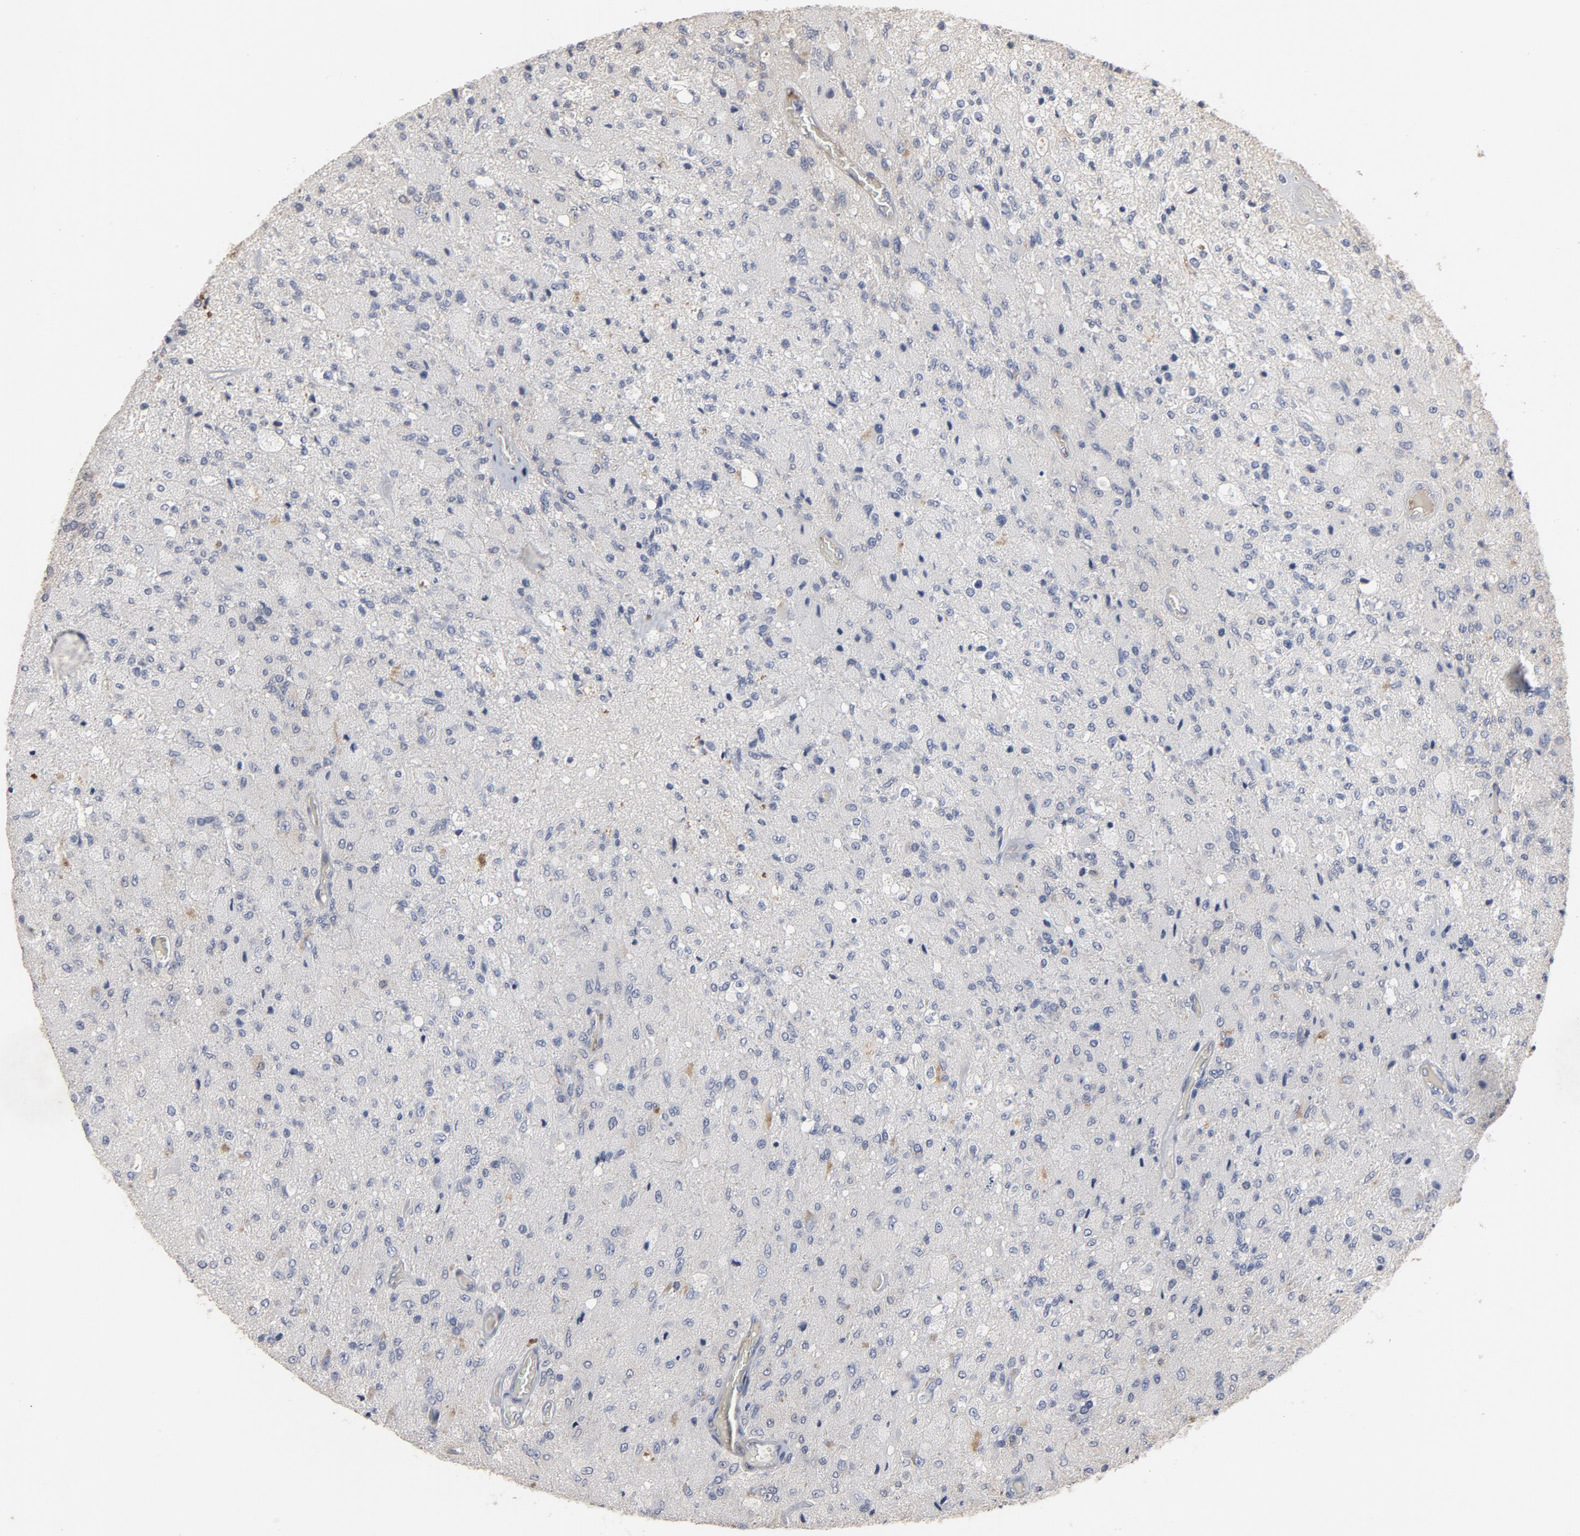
{"staining": {"intensity": "negative", "quantity": "none", "location": "none"}, "tissue": "glioma", "cell_type": "Tumor cells", "image_type": "cancer", "snomed": [{"axis": "morphology", "description": "Normal tissue, NOS"}, {"axis": "morphology", "description": "Glioma, malignant, High grade"}, {"axis": "topography", "description": "Cerebral cortex"}], "caption": "There is no significant staining in tumor cells of glioma. (DAB (3,3'-diaminobenzidine) IHC with hematoxylin counter stain).", "gene": "KDR", "patient": {"sex": "male", "age": 77}}